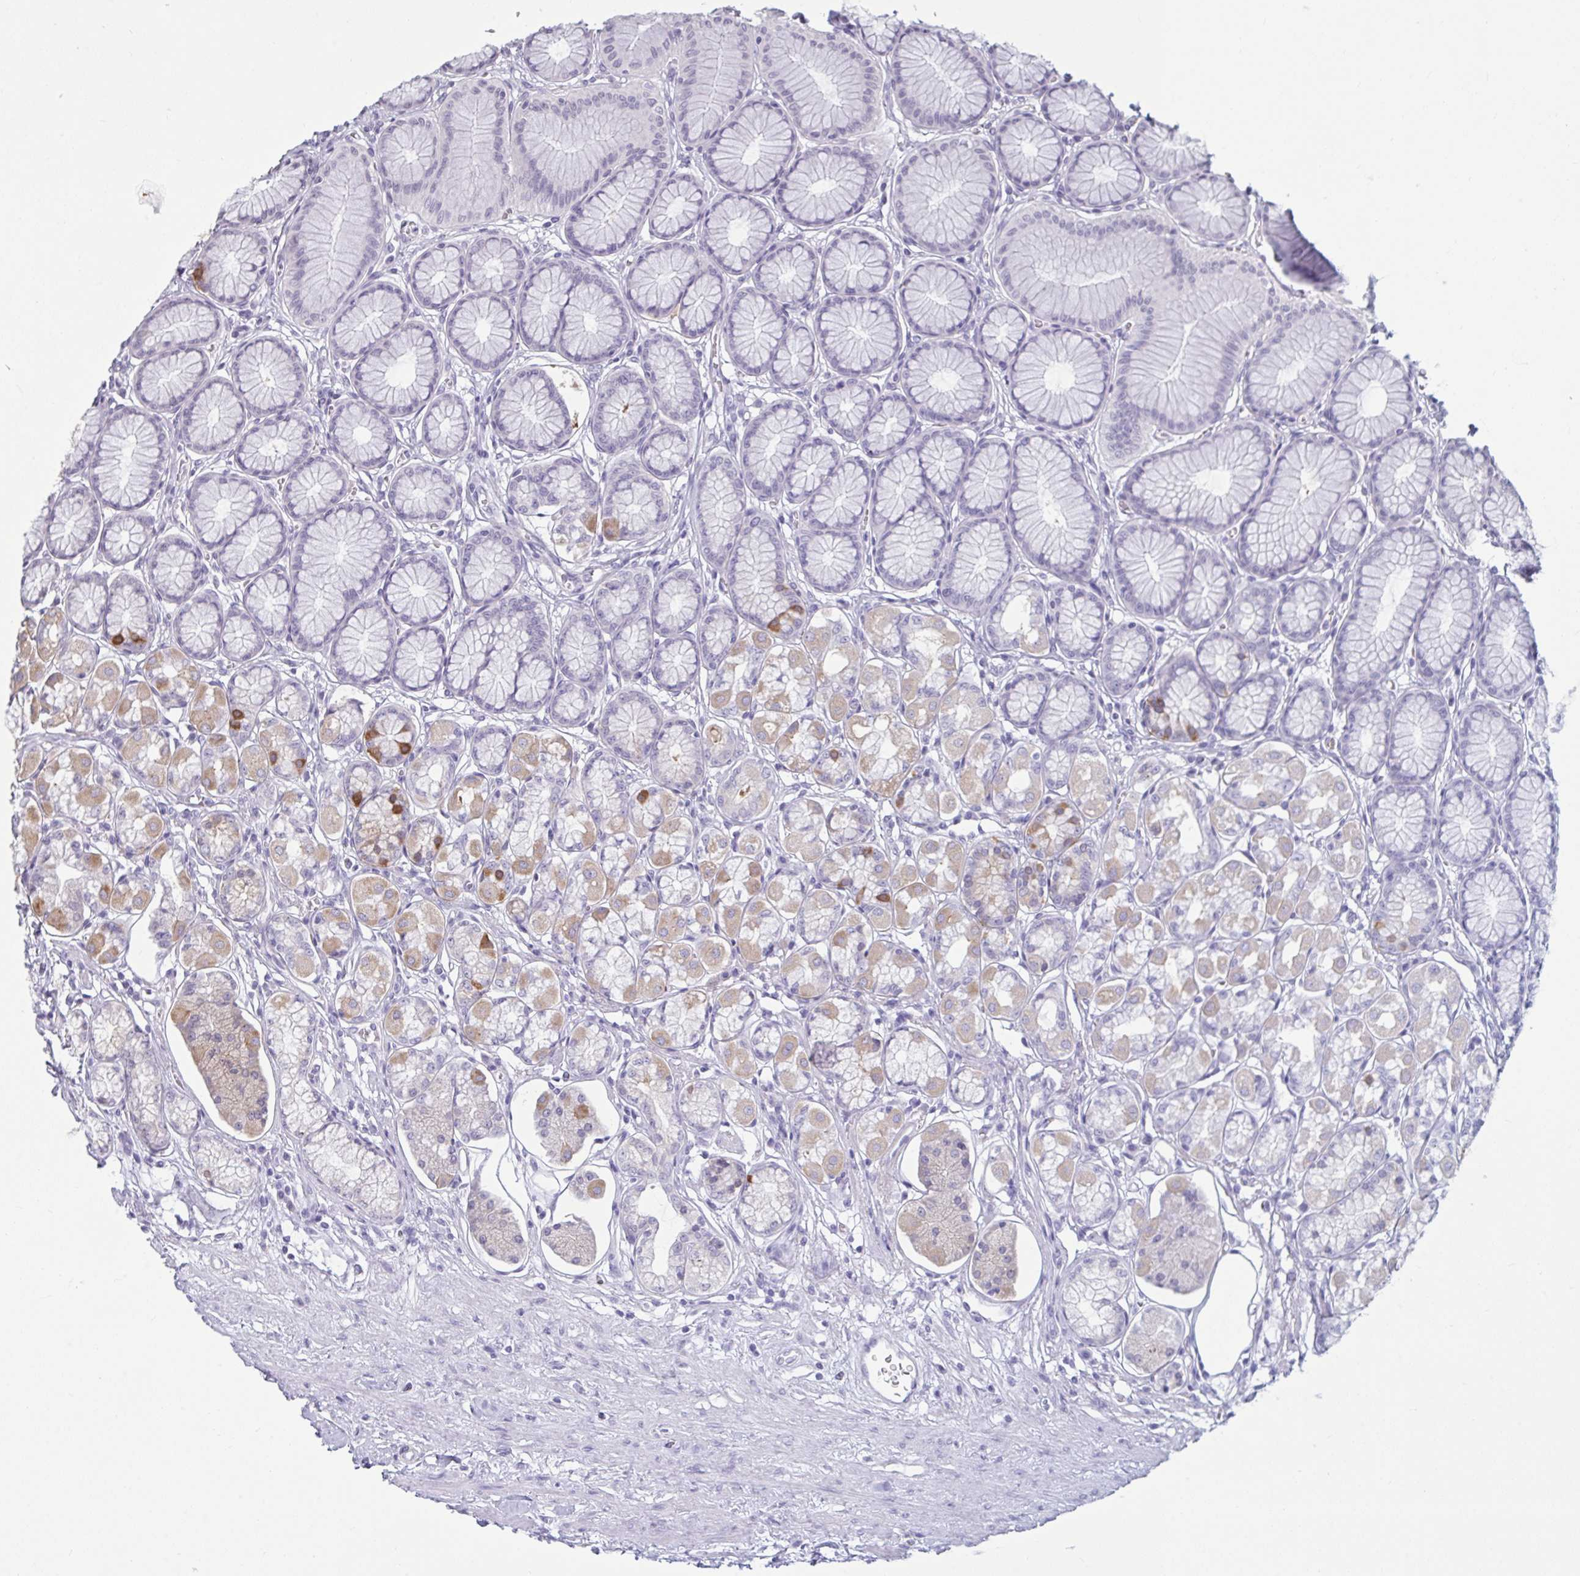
{"staining": {"intensity": "moderate", "quantity": "25%-75%", "location": "cytoplasmic/membranous"}, "tissue": "stomach", "cell_type": "Glandular cells", "image_type": "normal", "snomed": [{"axis": "morphology", "description": "Normal tissue, NOS"}, {"axis": "topography", "description": "Stomach"}, {"axis": "topography", "description": "Stomach, lower"}], "caption": "Protein analysis of benign stomach reveals moderate cytoplasmic/membranous expression in approximately 25%-75% of glandular cells.", "gene": "TBC1D4", "patient": {"sex": "male", "age": 76}}